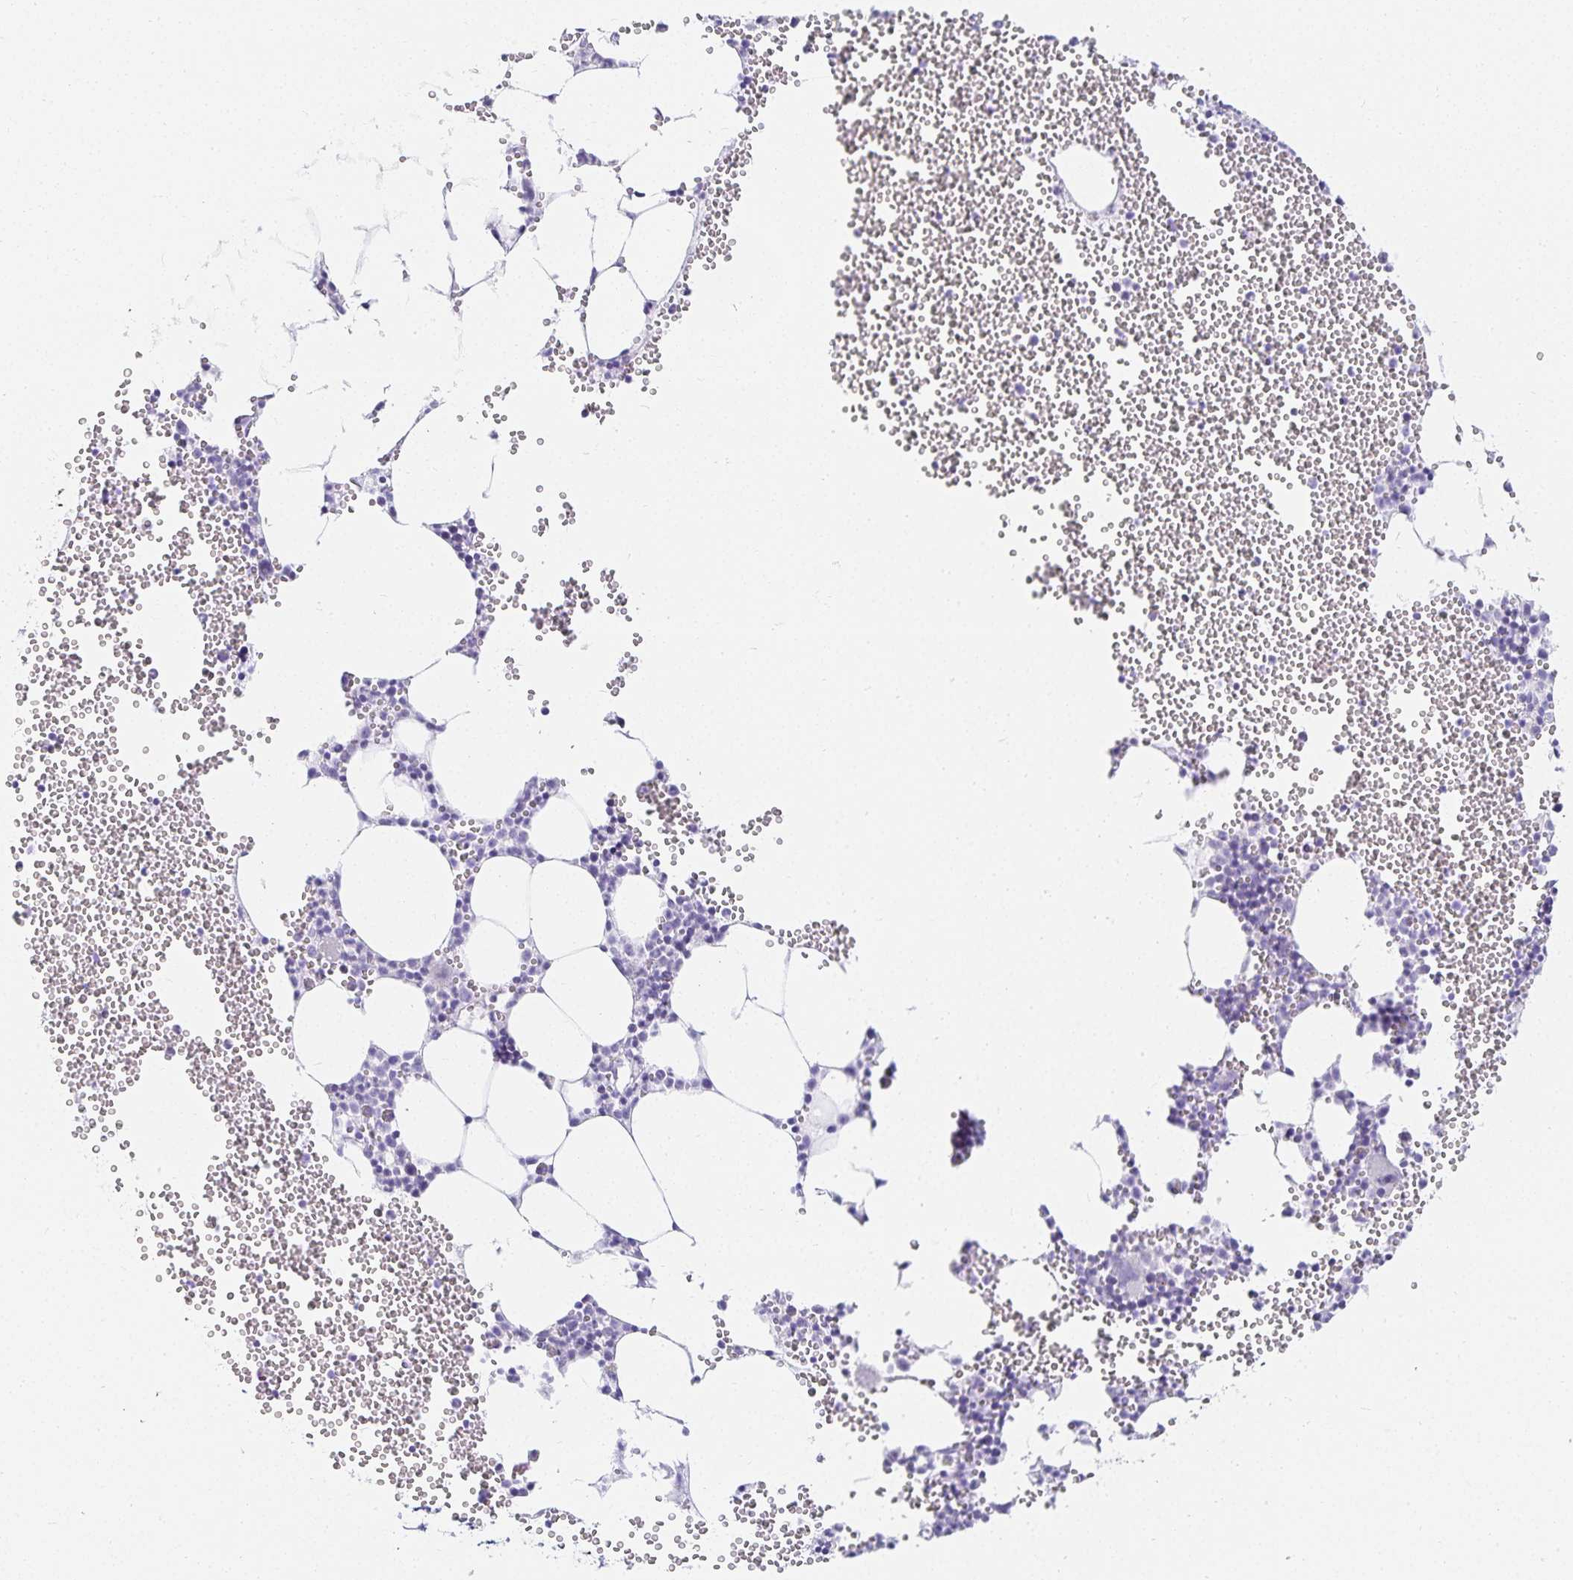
{"staining": {"intensity": "negative", "quantity": "none", "location": "none"}, "tissue": "bone marrow", "cell_type": "Hematopoietic cells", "image_type": "normal", "snomed": [{"axis": "morphology", "description": "Normal tissue, NOS"}, {"axis": "topography", "description": "Bone marrow"}], "caption": "High magnification brightfield microscopy of unremarkable bone marrow stained with DAB (brown) and counterstained with hematoxylin (blue): hematopoietic cells show no significant positivity.", "gene": "GP2", "patient": {"sex": "female", "age": 80}}